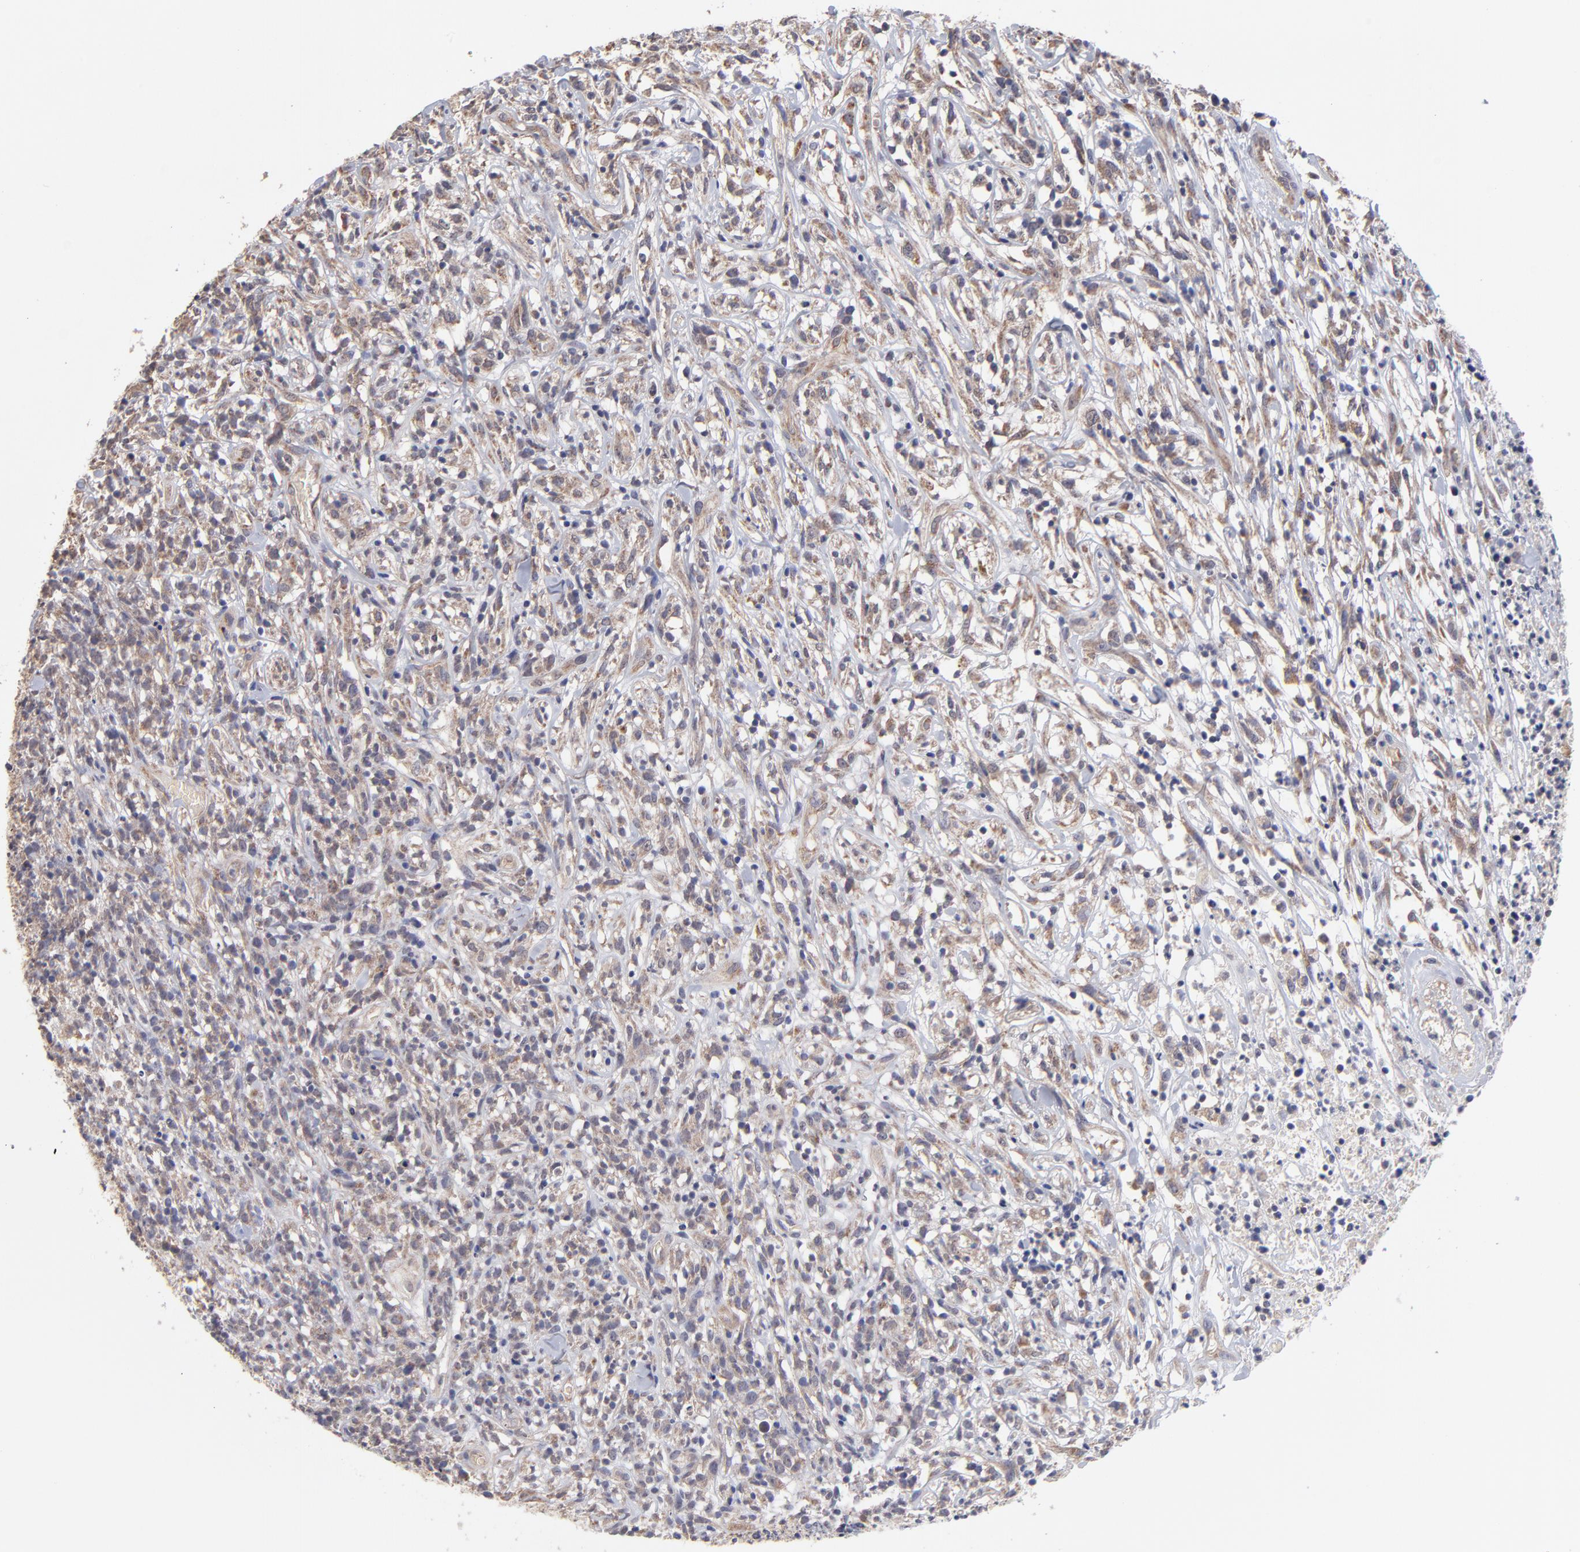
{"staining": {"intensity": "moderate", "quantity": ">75%", "location": "cytoplasmic/membranous"}, "tissue": "lymphoma", "cell_type": "Tumor cells", "image_type": "cancer", "snomed": [{"axis": "morphology", "description": "Malignant lymphoma, non-Hodgkin's type, High grade"}, {"axis": "topography", "description": "Lymph node"}], "caption": "Lymphoma stained with a protein marker shows moderate staining in tumor cells.", "gene": "UBE2H", "patient": {"sex": "female", "age": 73}}